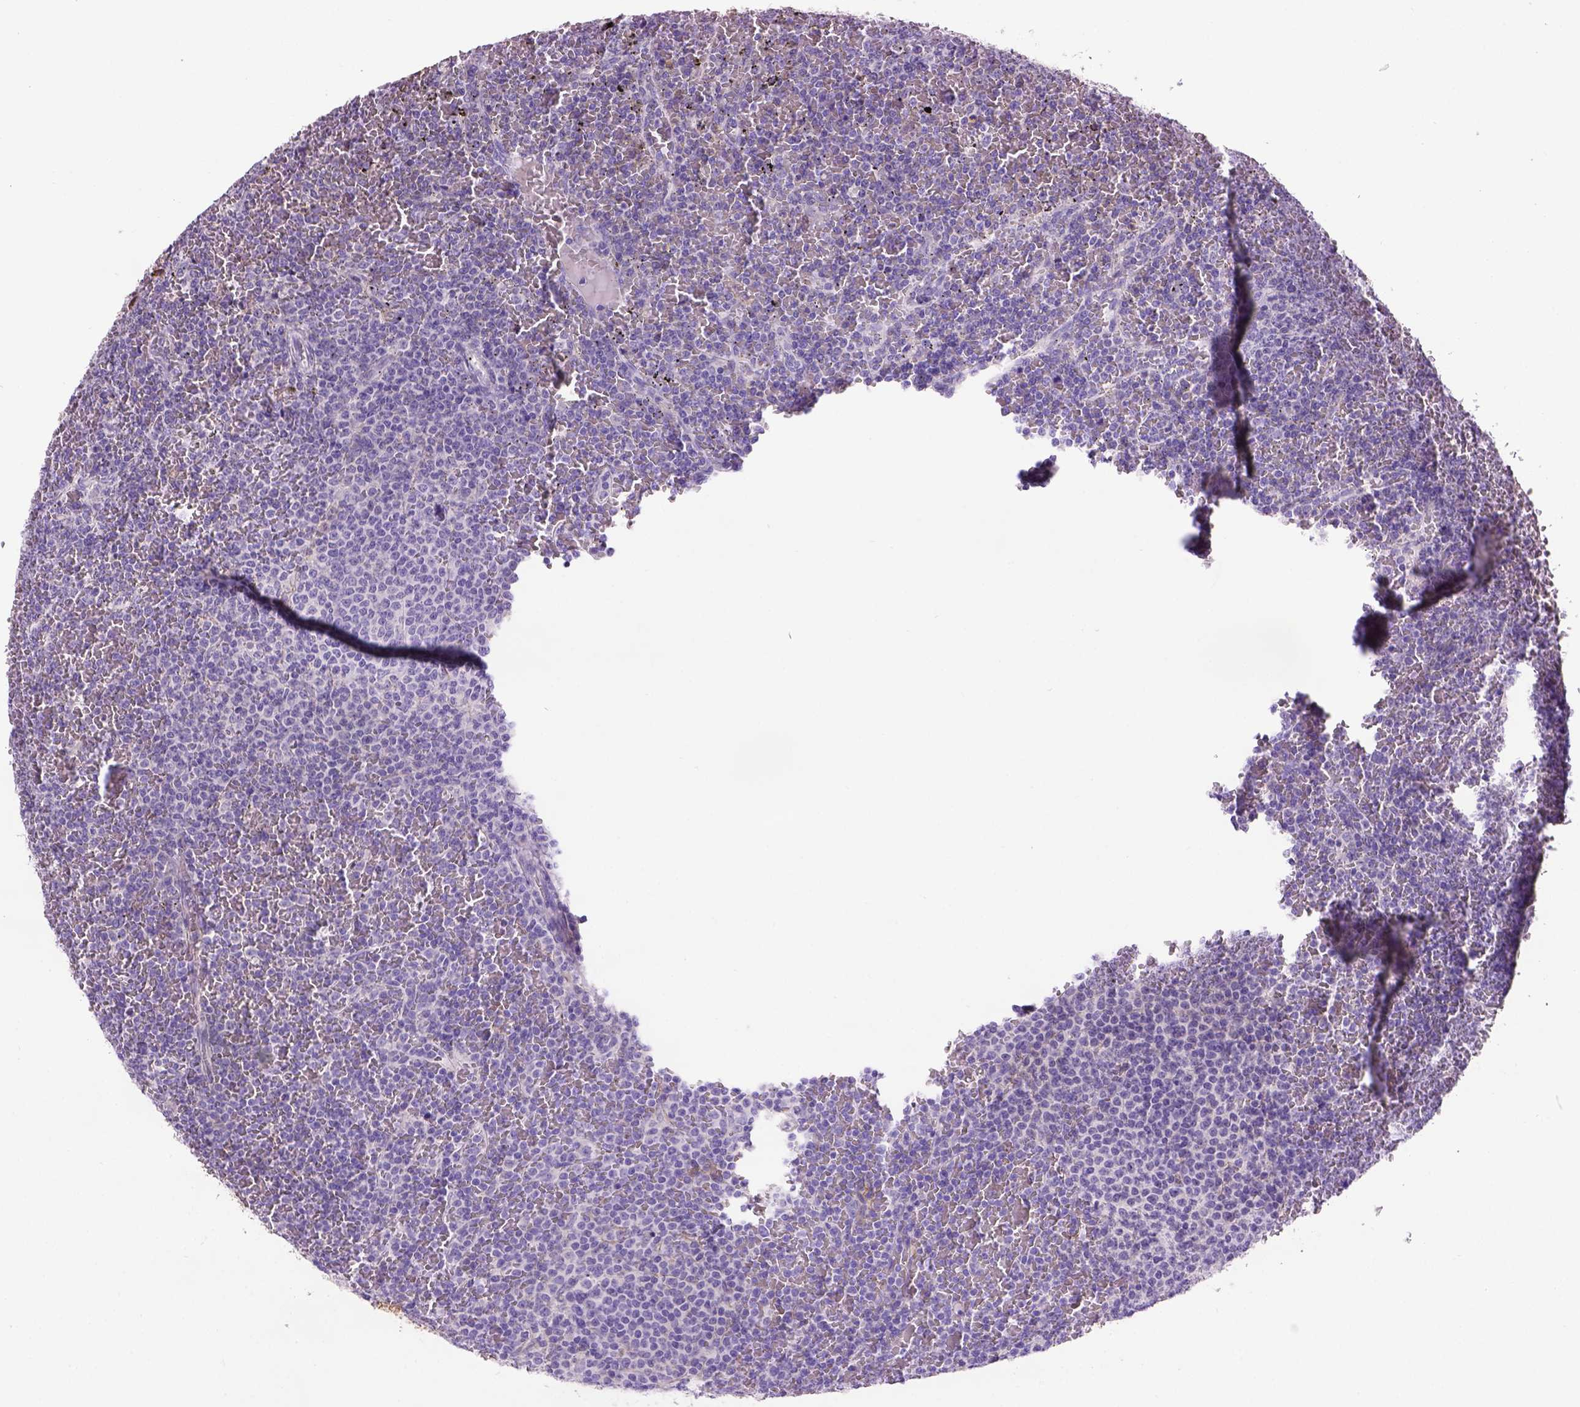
{"staining": {"intensity": "negative", "quantity": "none", "location": "none"}, "tissue": "lymphoma", "cell_type": "Tumor cells", "image_type": "cancer", "snomed": [{"axis": "morphology", "description": "Malignant lymphoma, non-Hodgkin's type, Low grade"}, {"axis": "topography", "description": "Spleen"}], "caption": "Tumor cells show no significant protein expression in lymphoma.", "gene": "CDH1", "patient": {"sex": "female", "age": 77}}